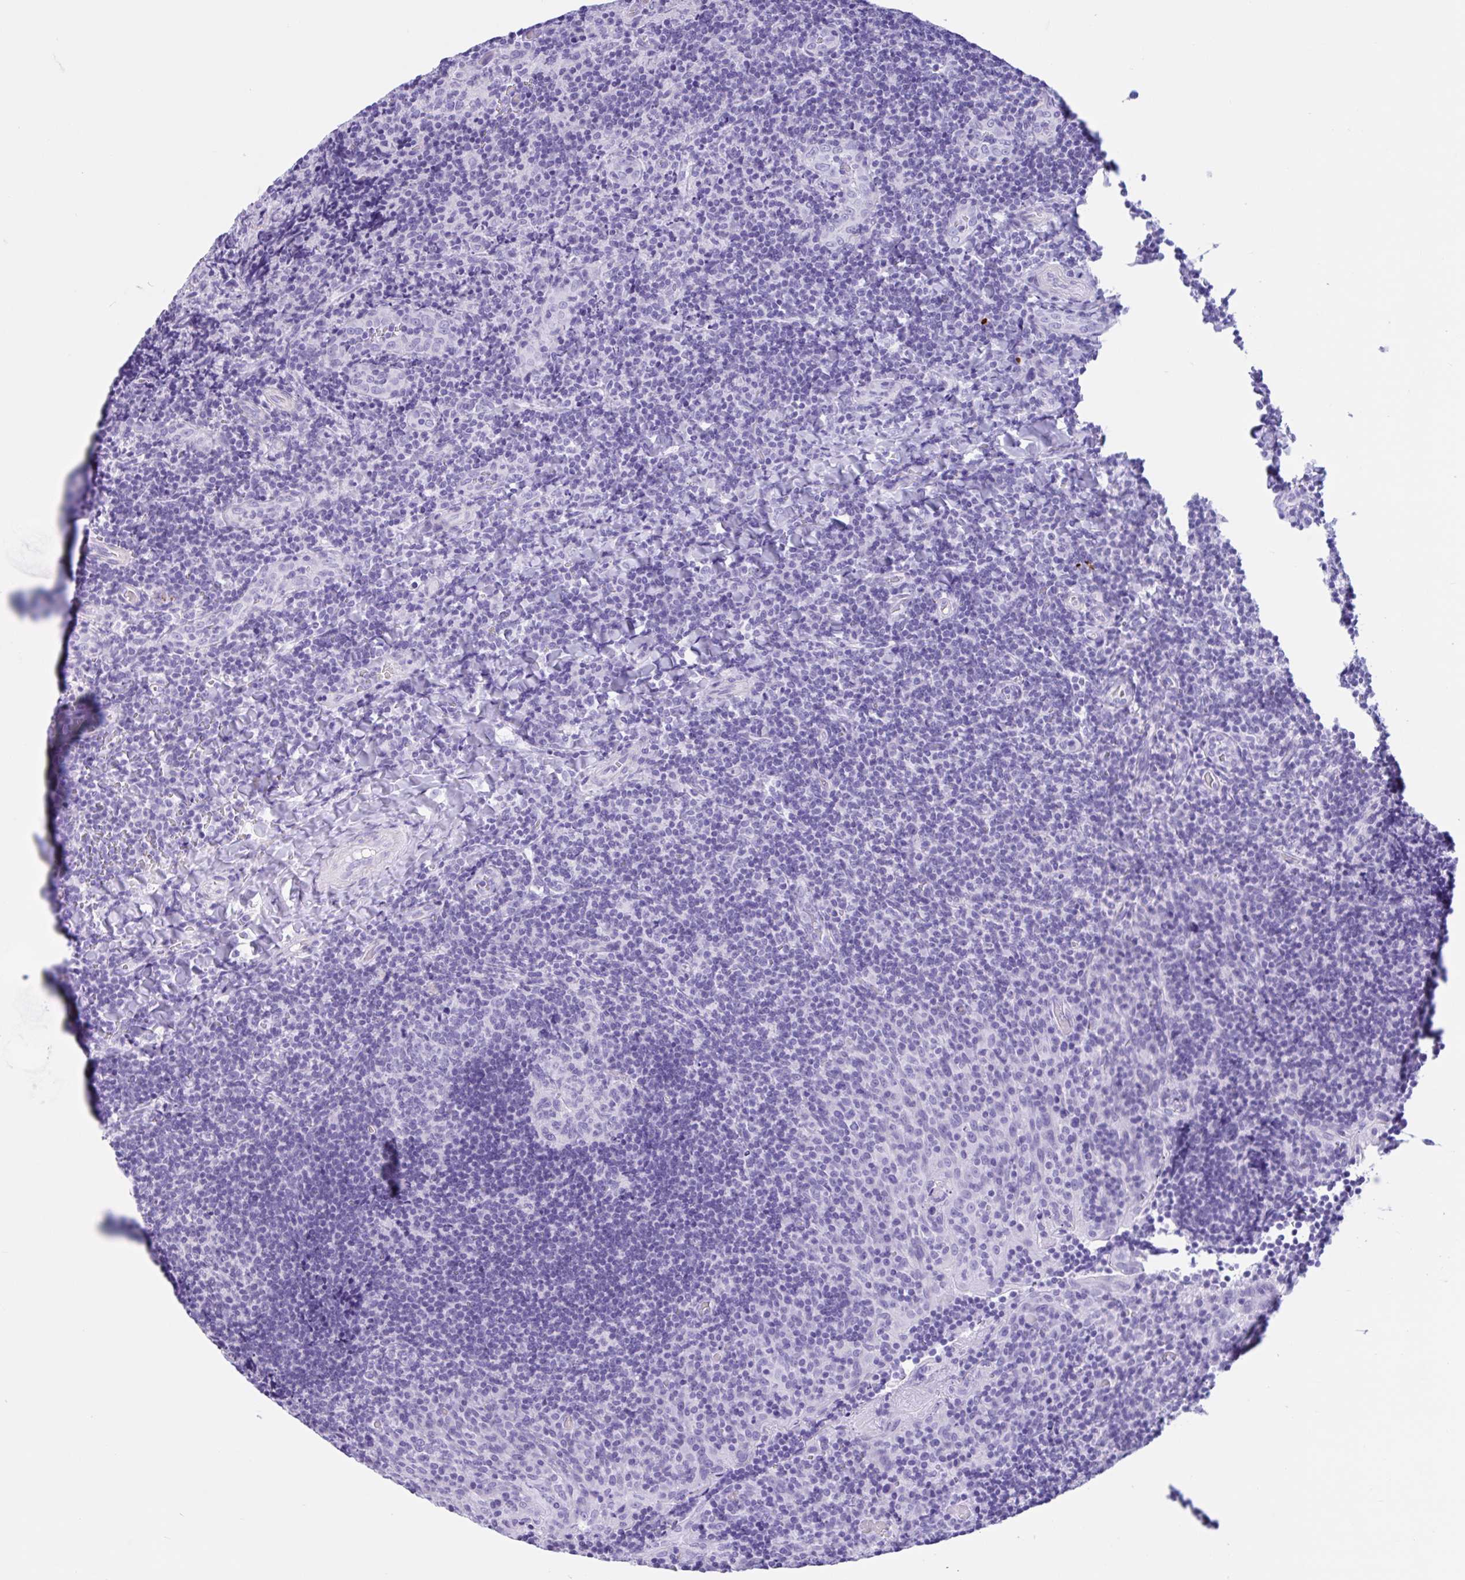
{"staining": {"intensity": "negative", "quantity": "none", "location": "none"}, "tissue": "tonsil", "cell_type": "Germinal center cells", "image_type": "normal", "snomed": [{"axis": "morphology", "description": "Normal tissue, NOS"}, {"axis": "topography", "description": "Tonsil"}], "caption": "A high-resolution micrograph shows IHC staining of benign tonsil, which displays no significant expression in germinal center cells. (DAB immunohistochemistry (IHC) with hematoxylin counter stain).", "gene": "IAPP", "patient": {"sex": "male", "age": 17}}